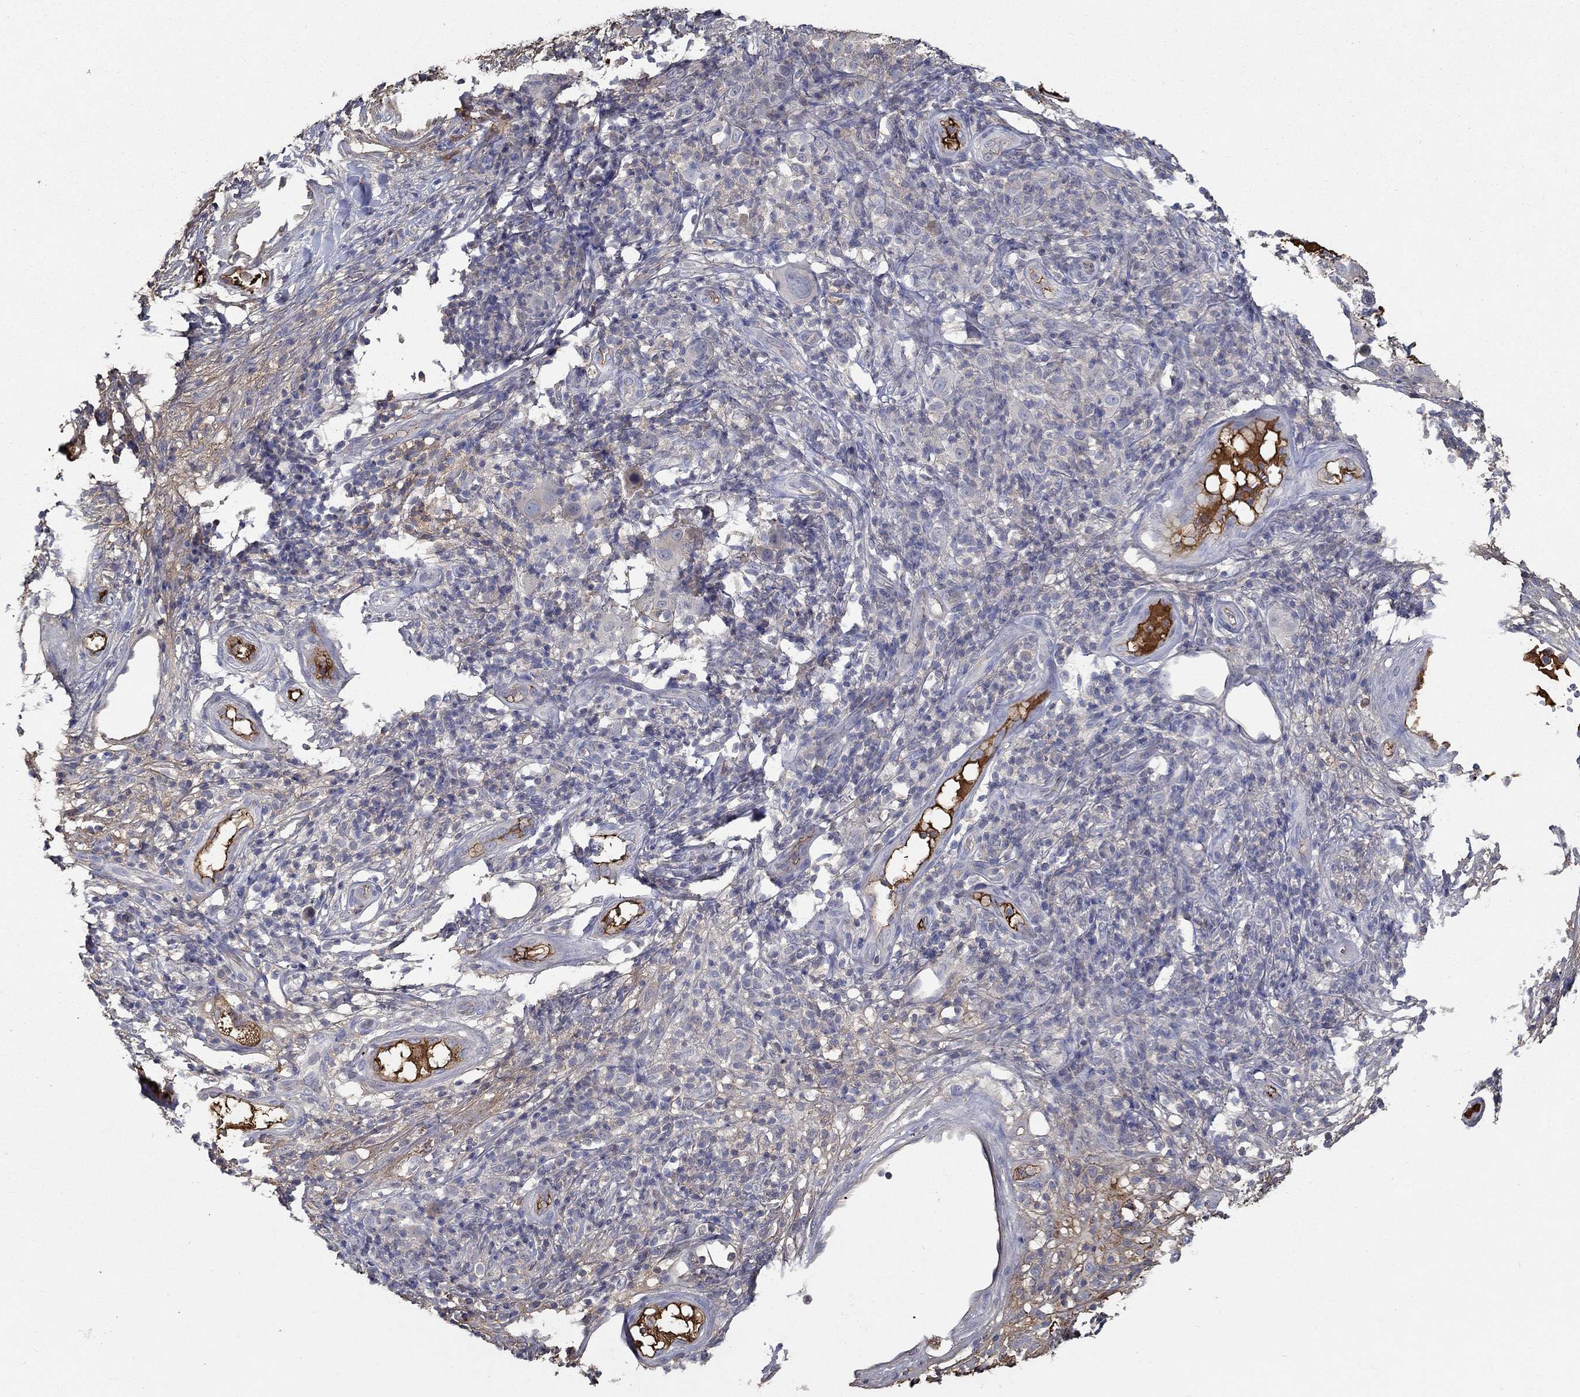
{"staining": {"intensity": "negative", "quantity": "none", "location": "none"}, "tissue": "melanoma", "cell_type": "Tumor cells", "image_type": "cancer", "snomed": [{"axis": "morphology", "description": "Malignant melanoma, NOS"}, {"axis": "topography", "description": "Skin"}], "caption": "The image displays no staining of tumor cells in malignant melanoma. (Stains: DAB (3,3'-diaminobenzidine) immunohistochemistry with hematoxylin counter stain, Microscopy: brightfield microscopy at high magnification).", "gene": "IL10", "patient": {"sex": "female", "age": 87}}